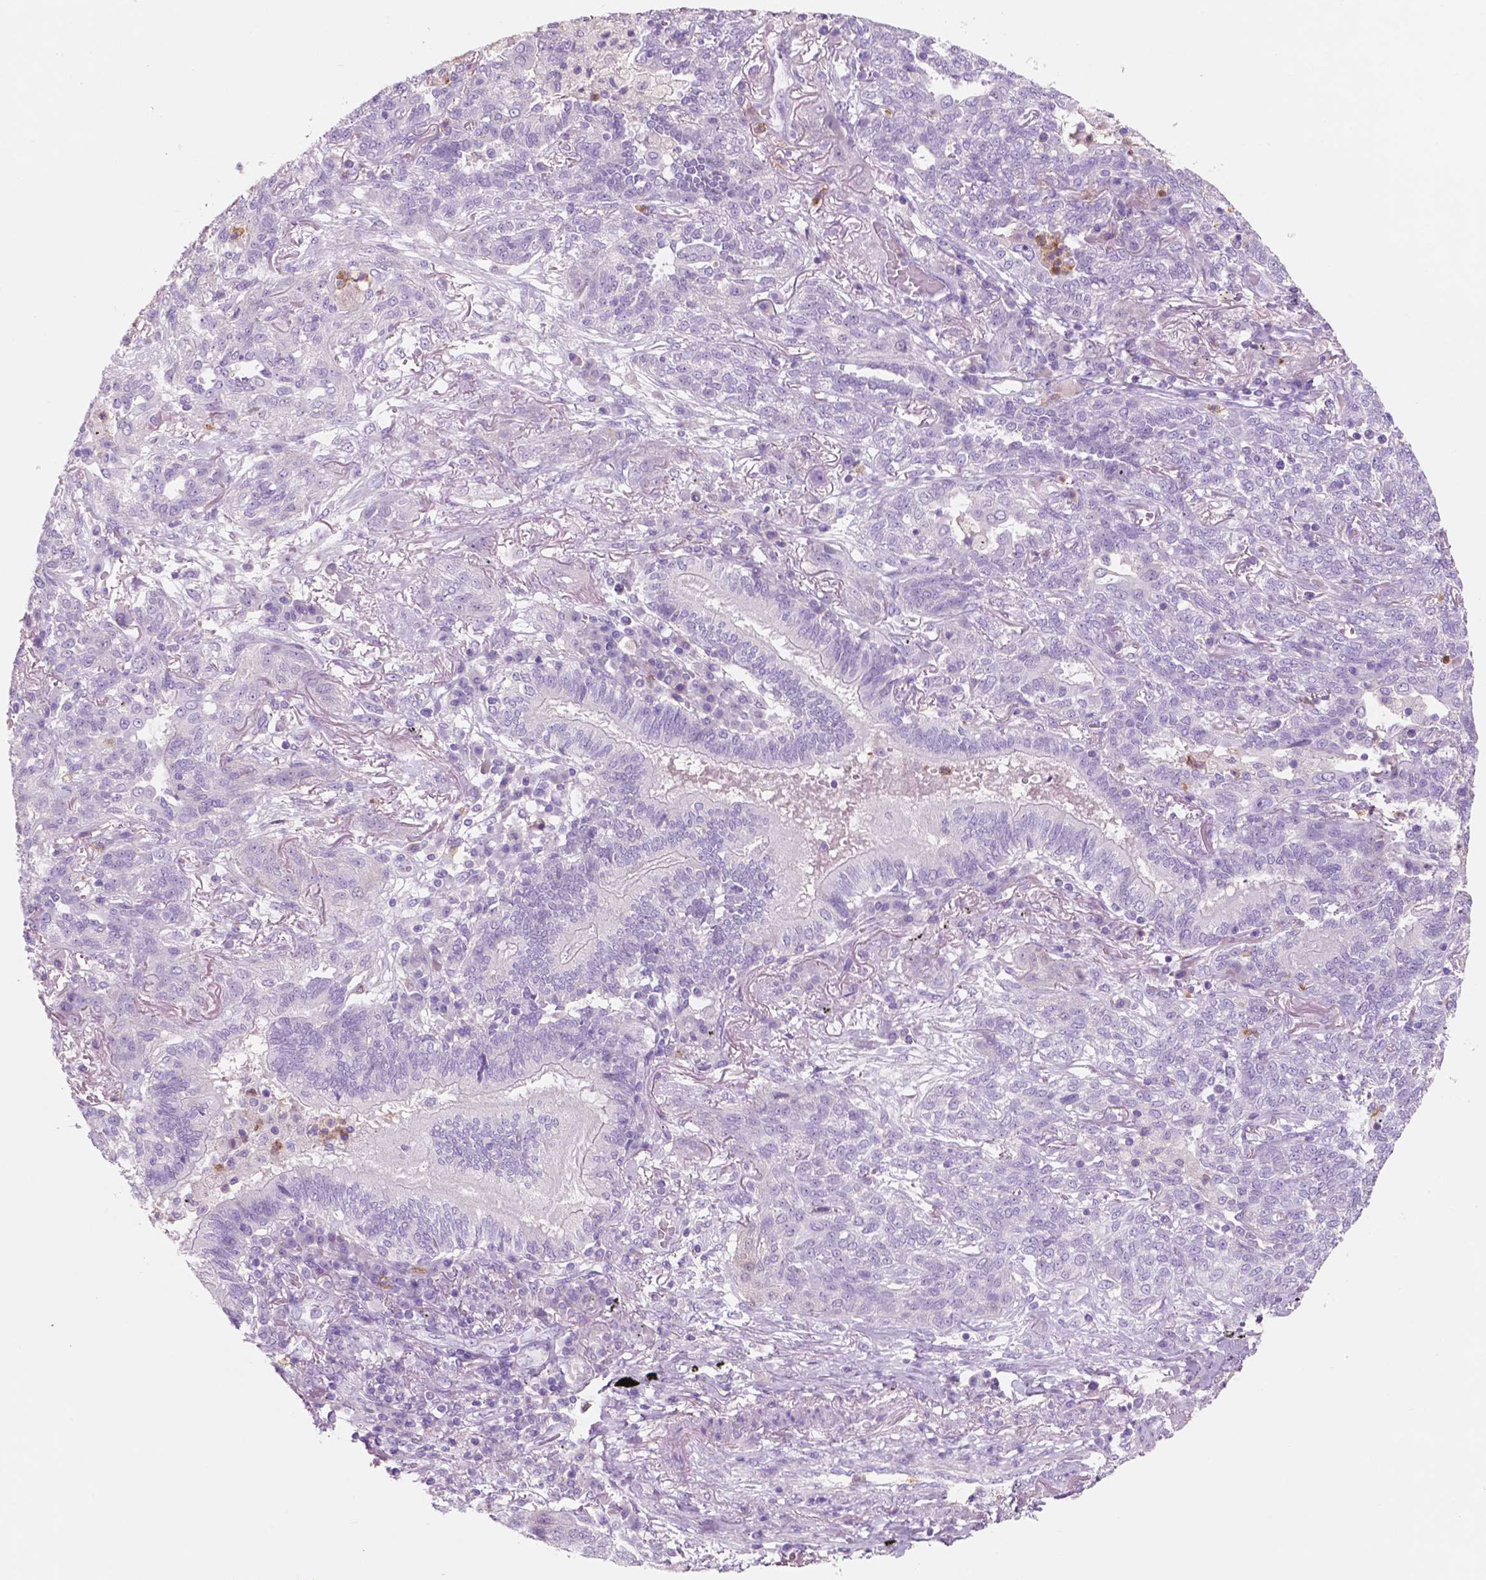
{"staining": {"intensity": "negative", "quantity": "none", "location": "none"}, "tissue": "lung cancer", "cell_type": "Tumor cells", "image_type": "cancer", "snomed": [{"axis": "morphology", "description": "Squamous cell carcinoma, NOS"}, {"axis": "topography", "description": "Lung"}], "caption": "This is an immunohistochemistry histopathology image of human lung cancer. There is no expression in tumor cells.", "gene": "CUZD1", "patient": {"sex": "female", "age": 70}}